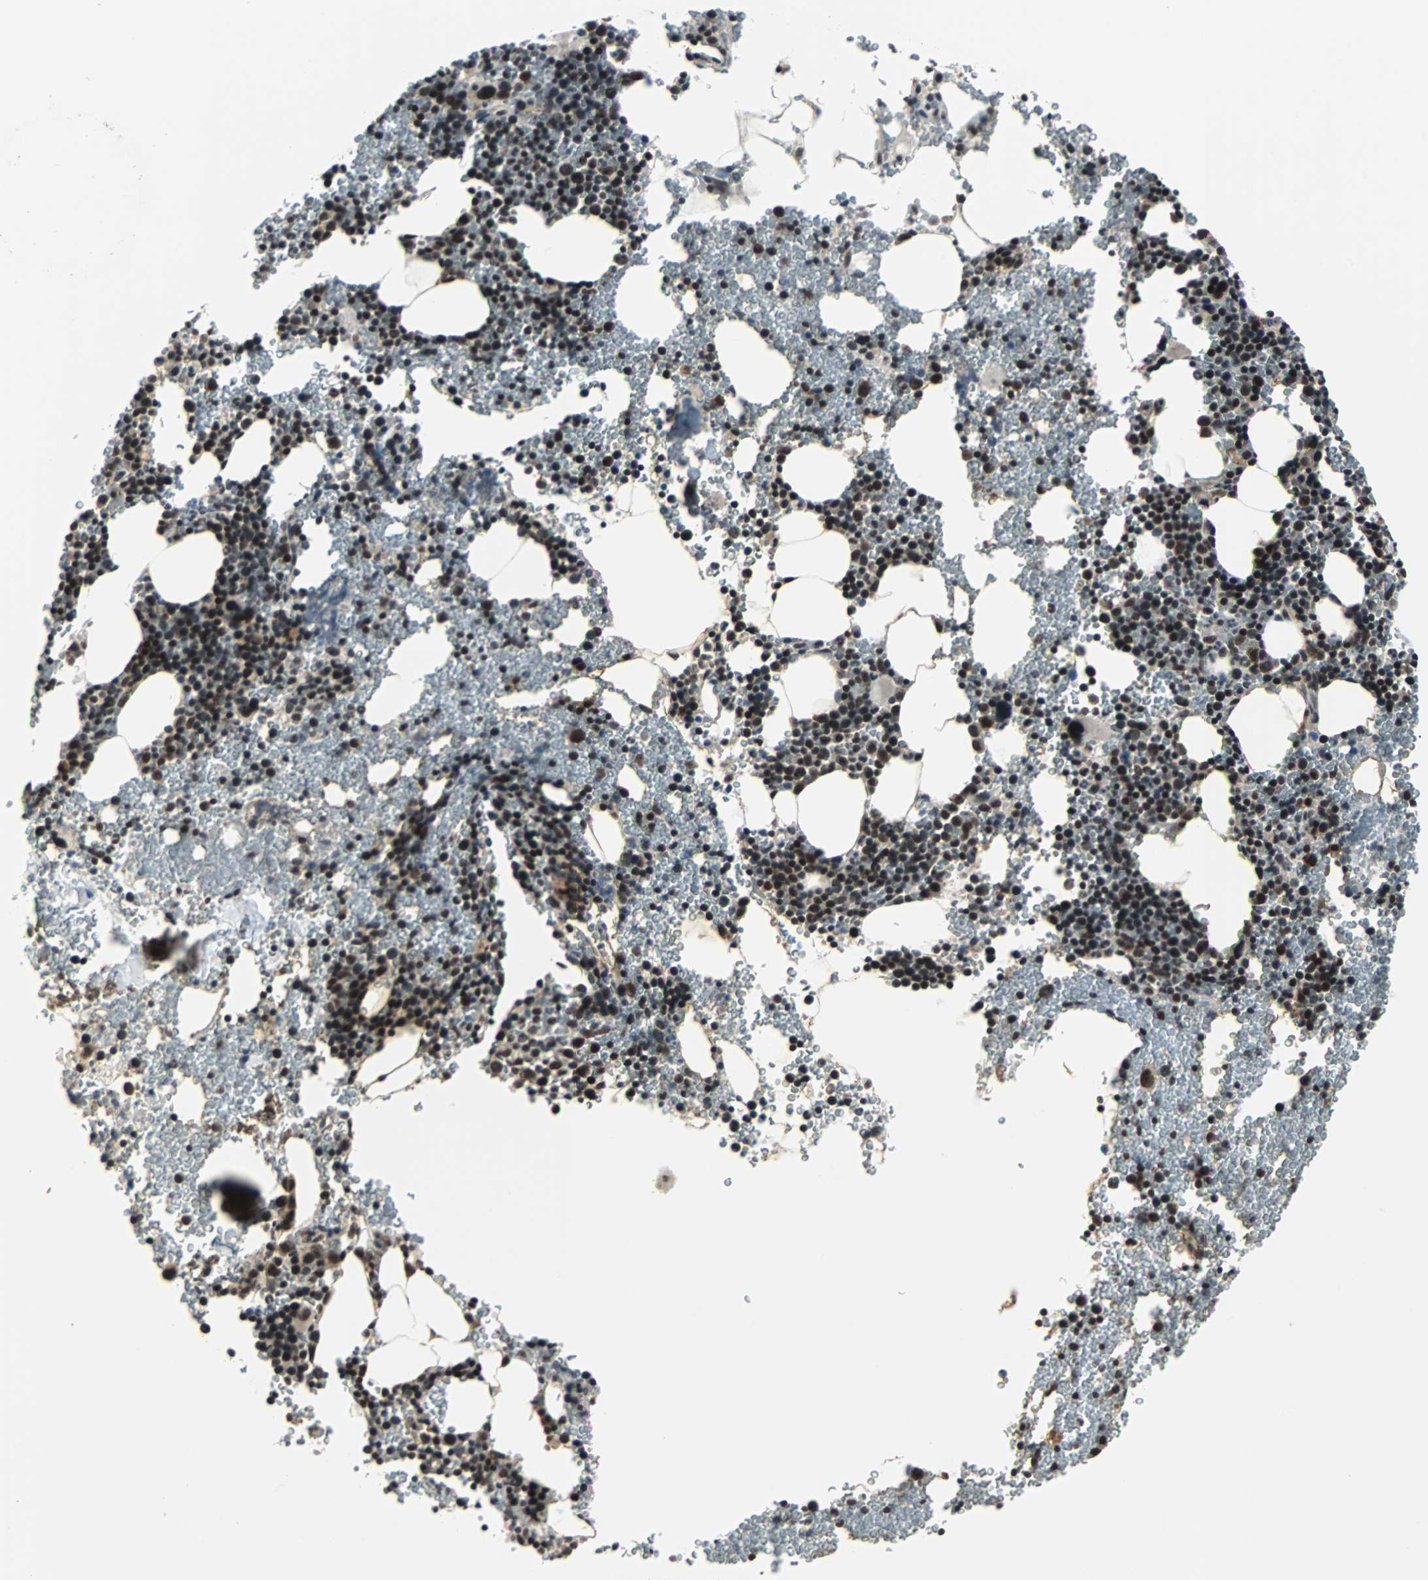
{"staining": {"intensity": "strong", "quantity": ">75%", "location": "nuclear"}, "tissue": "bone marrow", "cell_type": "Hematopoietic cells", "image_type": "normal", "snomed": [{"axis": "morphology", "description": "Normal tissue, NOS"}, {"axis": "morphology", "description": "Inflammation, NOS"}, {"axis": "topography", "description": "Bone marrow"}], "caption": "An immunohistochemistry image of unremarkable tissue is shown. Protein staining in brown highlights strong nuclear positivity in bone marrow within hematopoietic cells.", "gene": "TERF2IP", "patient": {"sex": "male", "age": 22}}